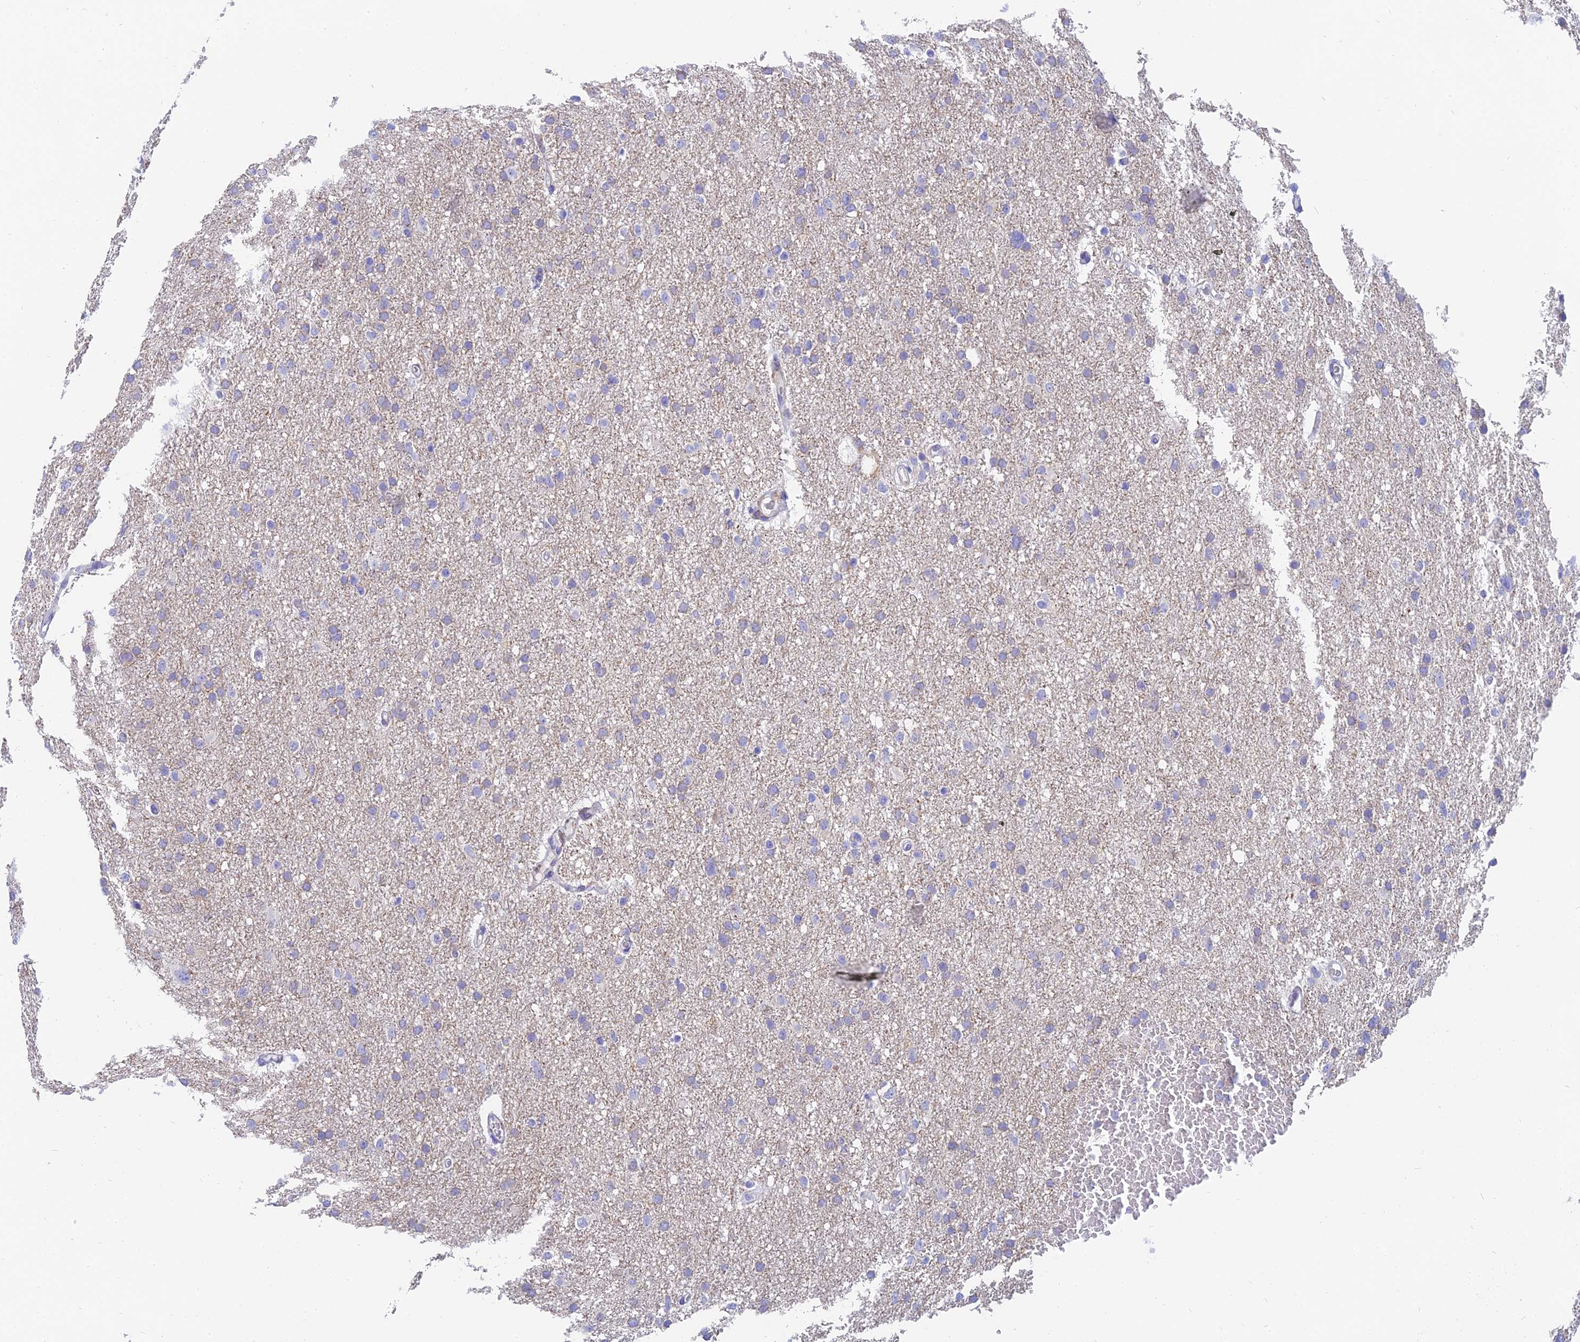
{"staining": {"intensity": "negative", "quantity": "none", "location": "none"}, "tissue": "glioma", "cell_type": "Tumor cells", "image_type": "cancer", "snomed": [{"axis": "morphology", "description": "Glioma, malignant, High grade"}, {"axis": "topography", "description": "Cerebral cortex"}], "caption": "Immunohistochemical staining of malignant glioma (high-grade) demonstrates no significant positivity in tumor cells. (Stains: DAB (3,3'-diaminobenzidine) immunohistochemistry (IHC) with hematoxylin counter stain, Microscopy: brightfield microscopy at high magnification).", "gene": "SLC36A2", "patient": {"sex": "female", "age": 36}}